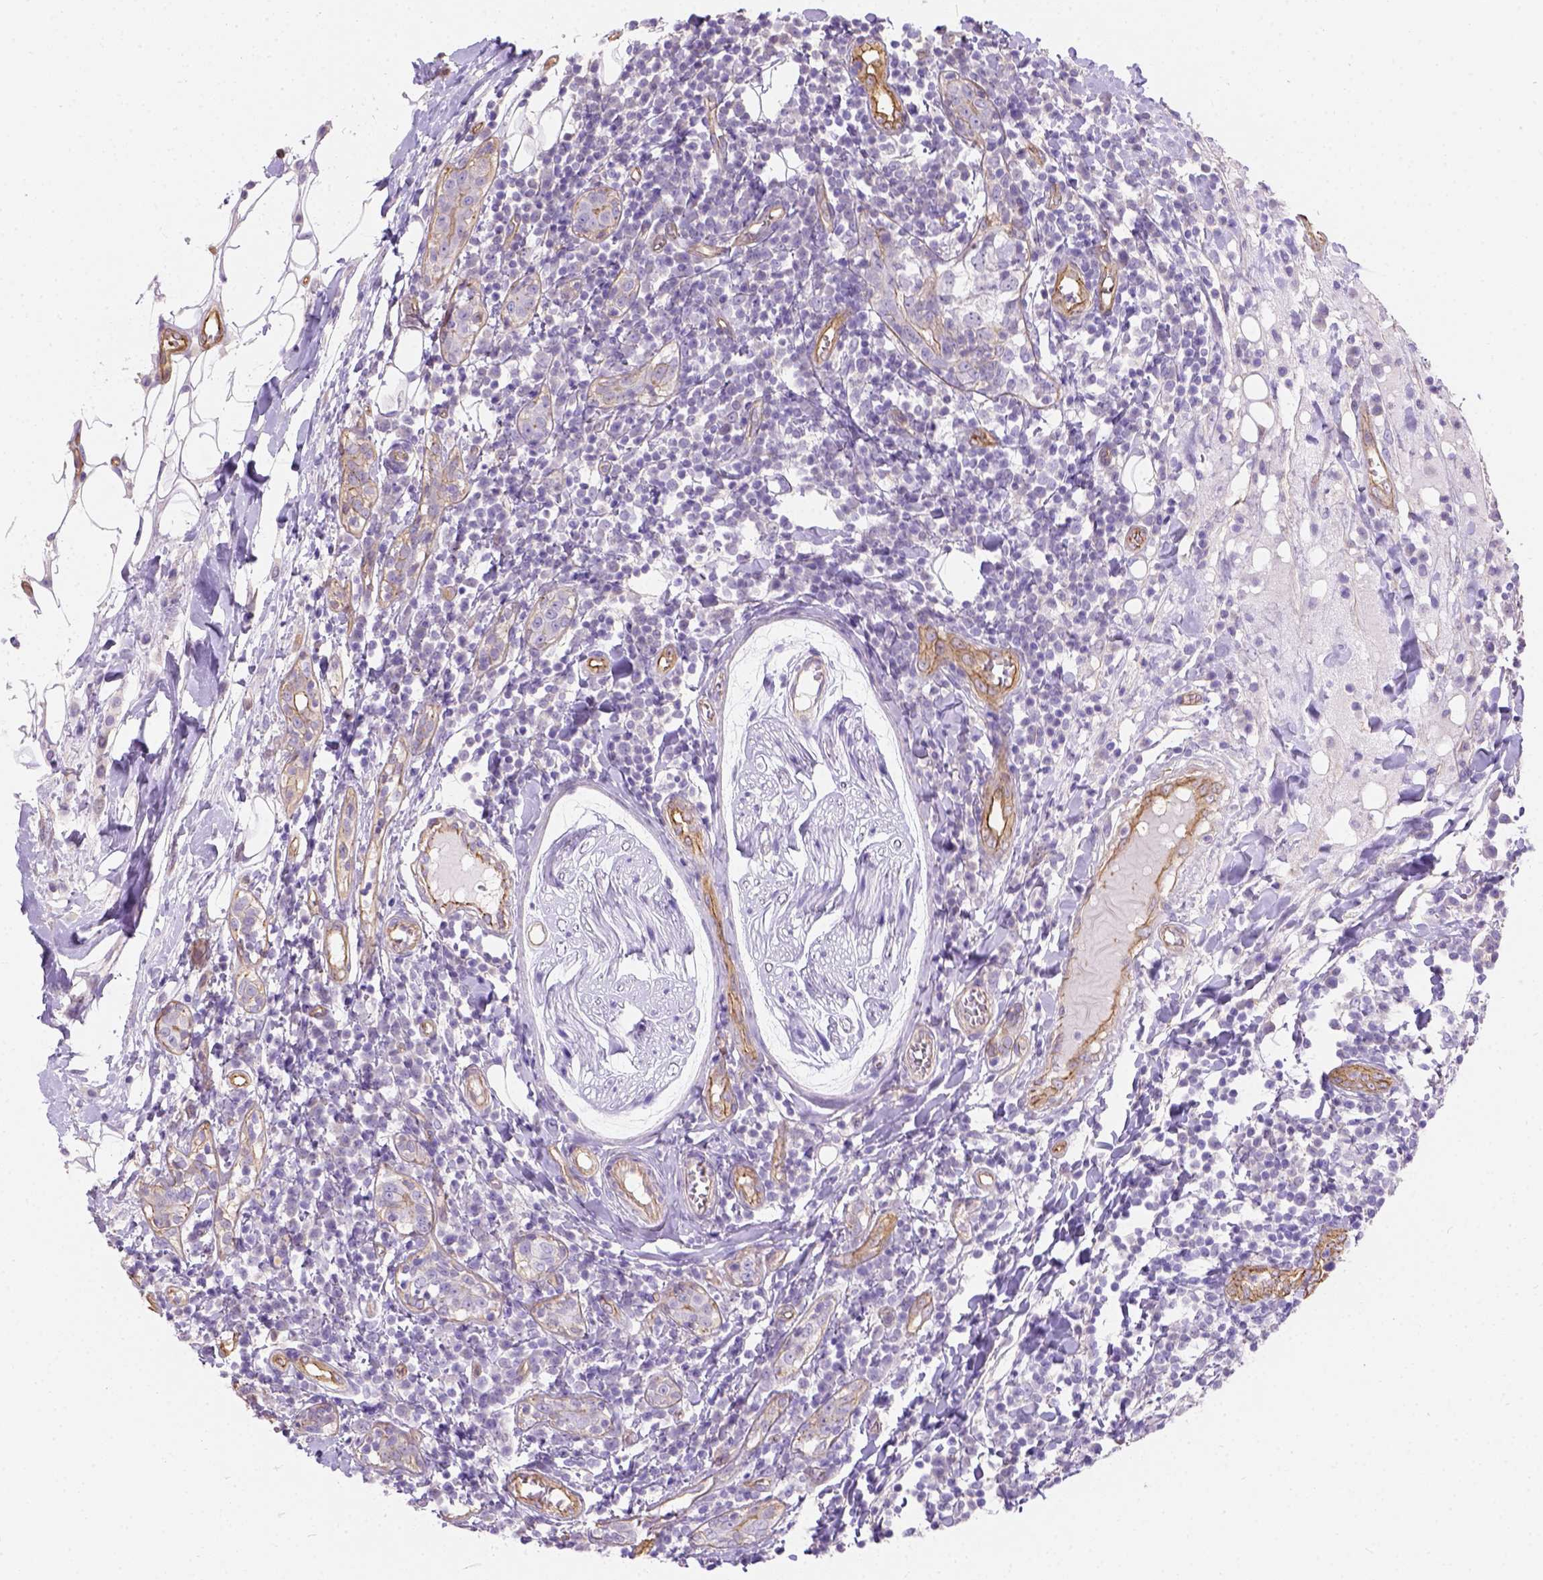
{"staining": {"intensity": "weak", "quantity": "25%-75%", "location": "cytoplasmic/membranous"}, "tissue": "breast cancer", "cell_type": "Tumor cells", "image_type": "cancer", "snomed": [{"axis": "morphology", "description": "Duct carcinoma"}, {"axis": "topography", "description": "Breast"}], "caption": "High-magnification brightfield microscopy of breast cancer (intraductal carcinoma) stained with DAB (3,3'-diaminobenzidine) (brown) and counterstained with hematoxylin (blue). tumor cells exhibit weak cytoplasmic/membranous staining is seen in about25%-75% of cells. (DAB = brown stain, brightfield microscopy at high magnification).", "gene": "PHF7", "patient": {"sex": "female", "age": 30}}